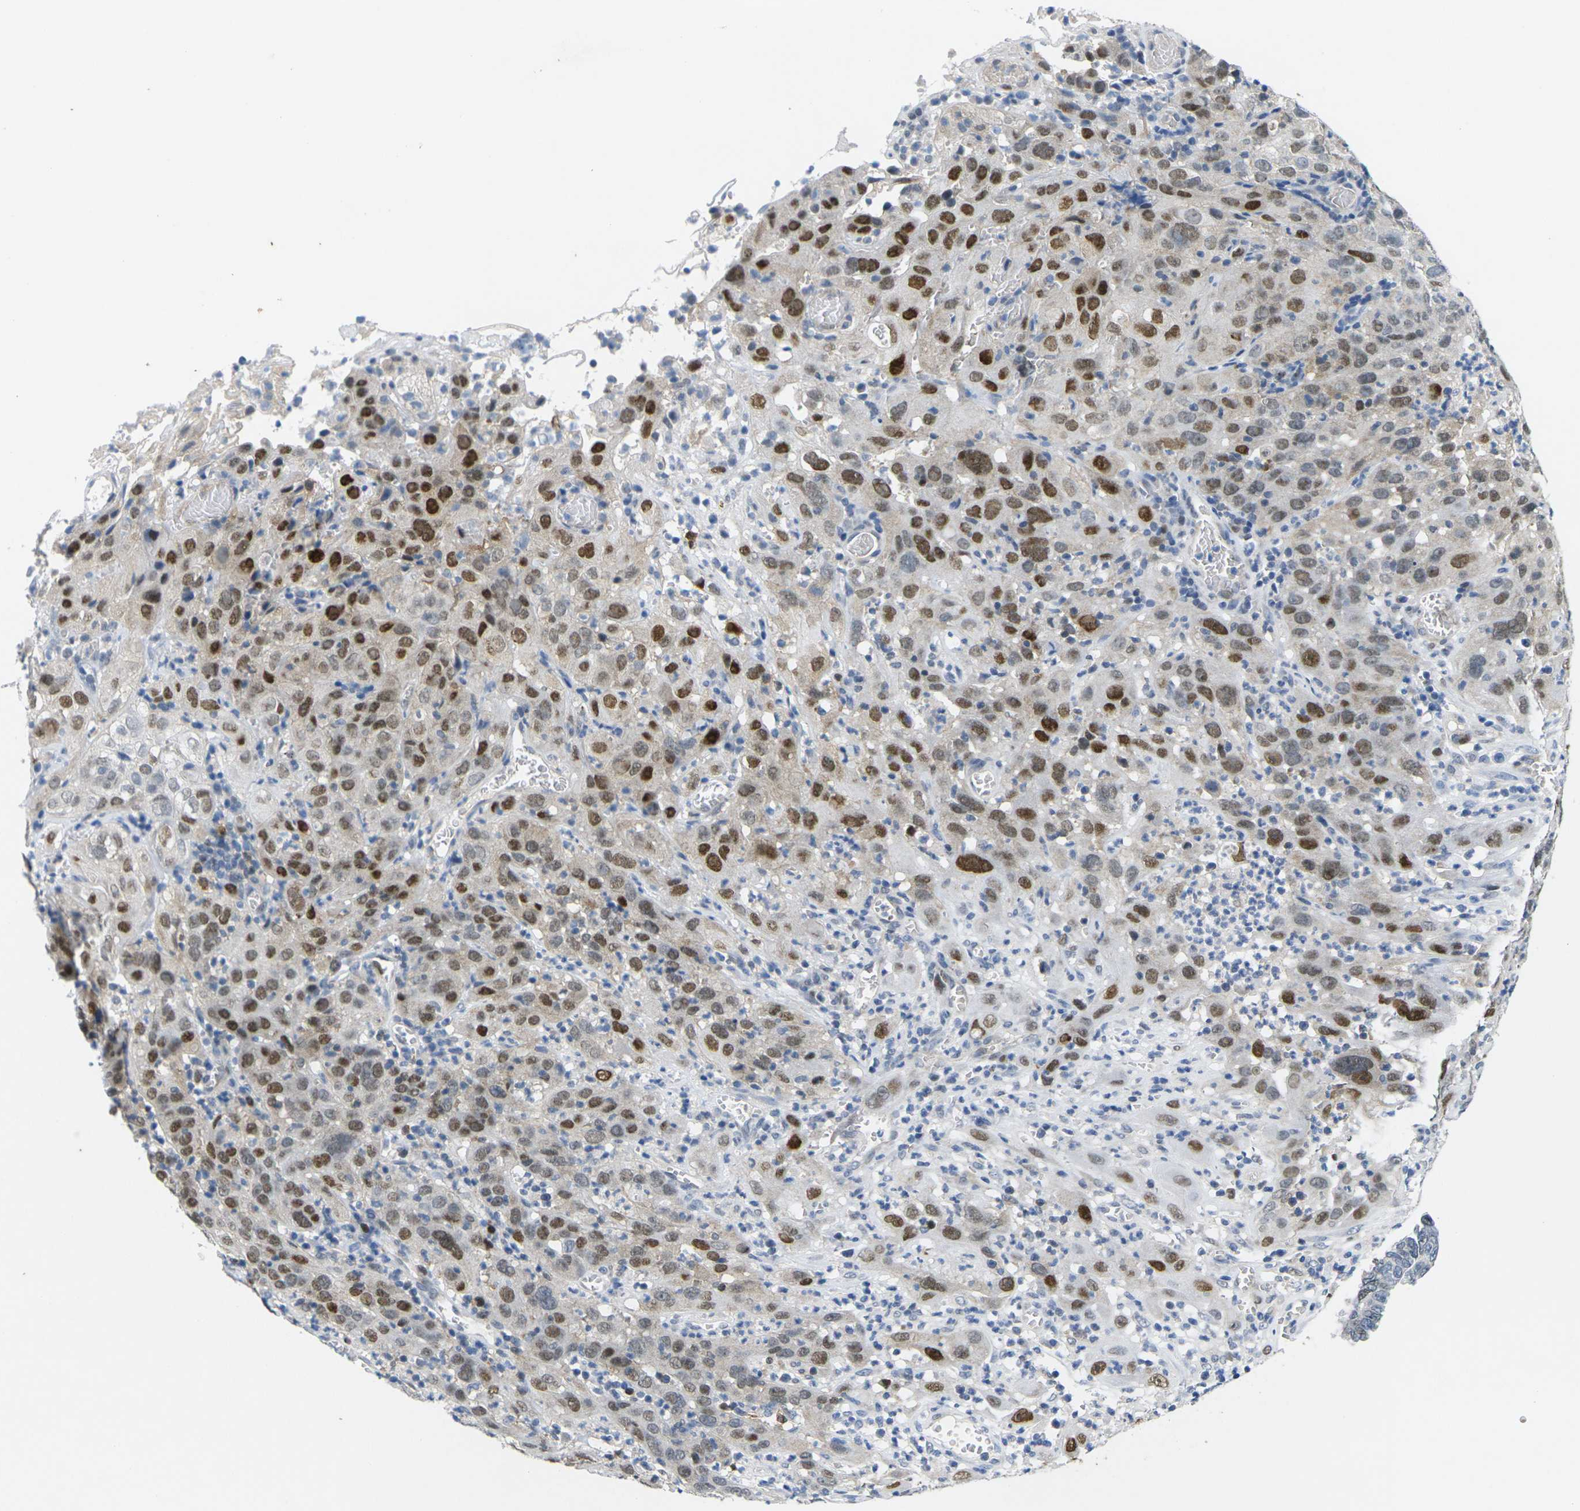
{"staining": {"intensity": "strong", "quantity": "25%-75%", "location": "nuclear"}, "tissue": "cervical cancer", "cell_type": "Tumor cells", "image_type": "cancer", "snomed": [{"axis": "morphology", "description": "Squamous cell carcinoma, NOS"}, {"axis": "topography", "description": "Cervix"}], "caption": "The micrograph exhibits immunohistochemical staining of cervical cancer. There is strong nuclear staining is appreciated in approximately 25%-75% of tumor cells. Immunohistochemistry stains the protein of interest in brown and the nuclei are stained blue.", "gene": "CDK2", "patient": {"sex": "female", "age": 32}}